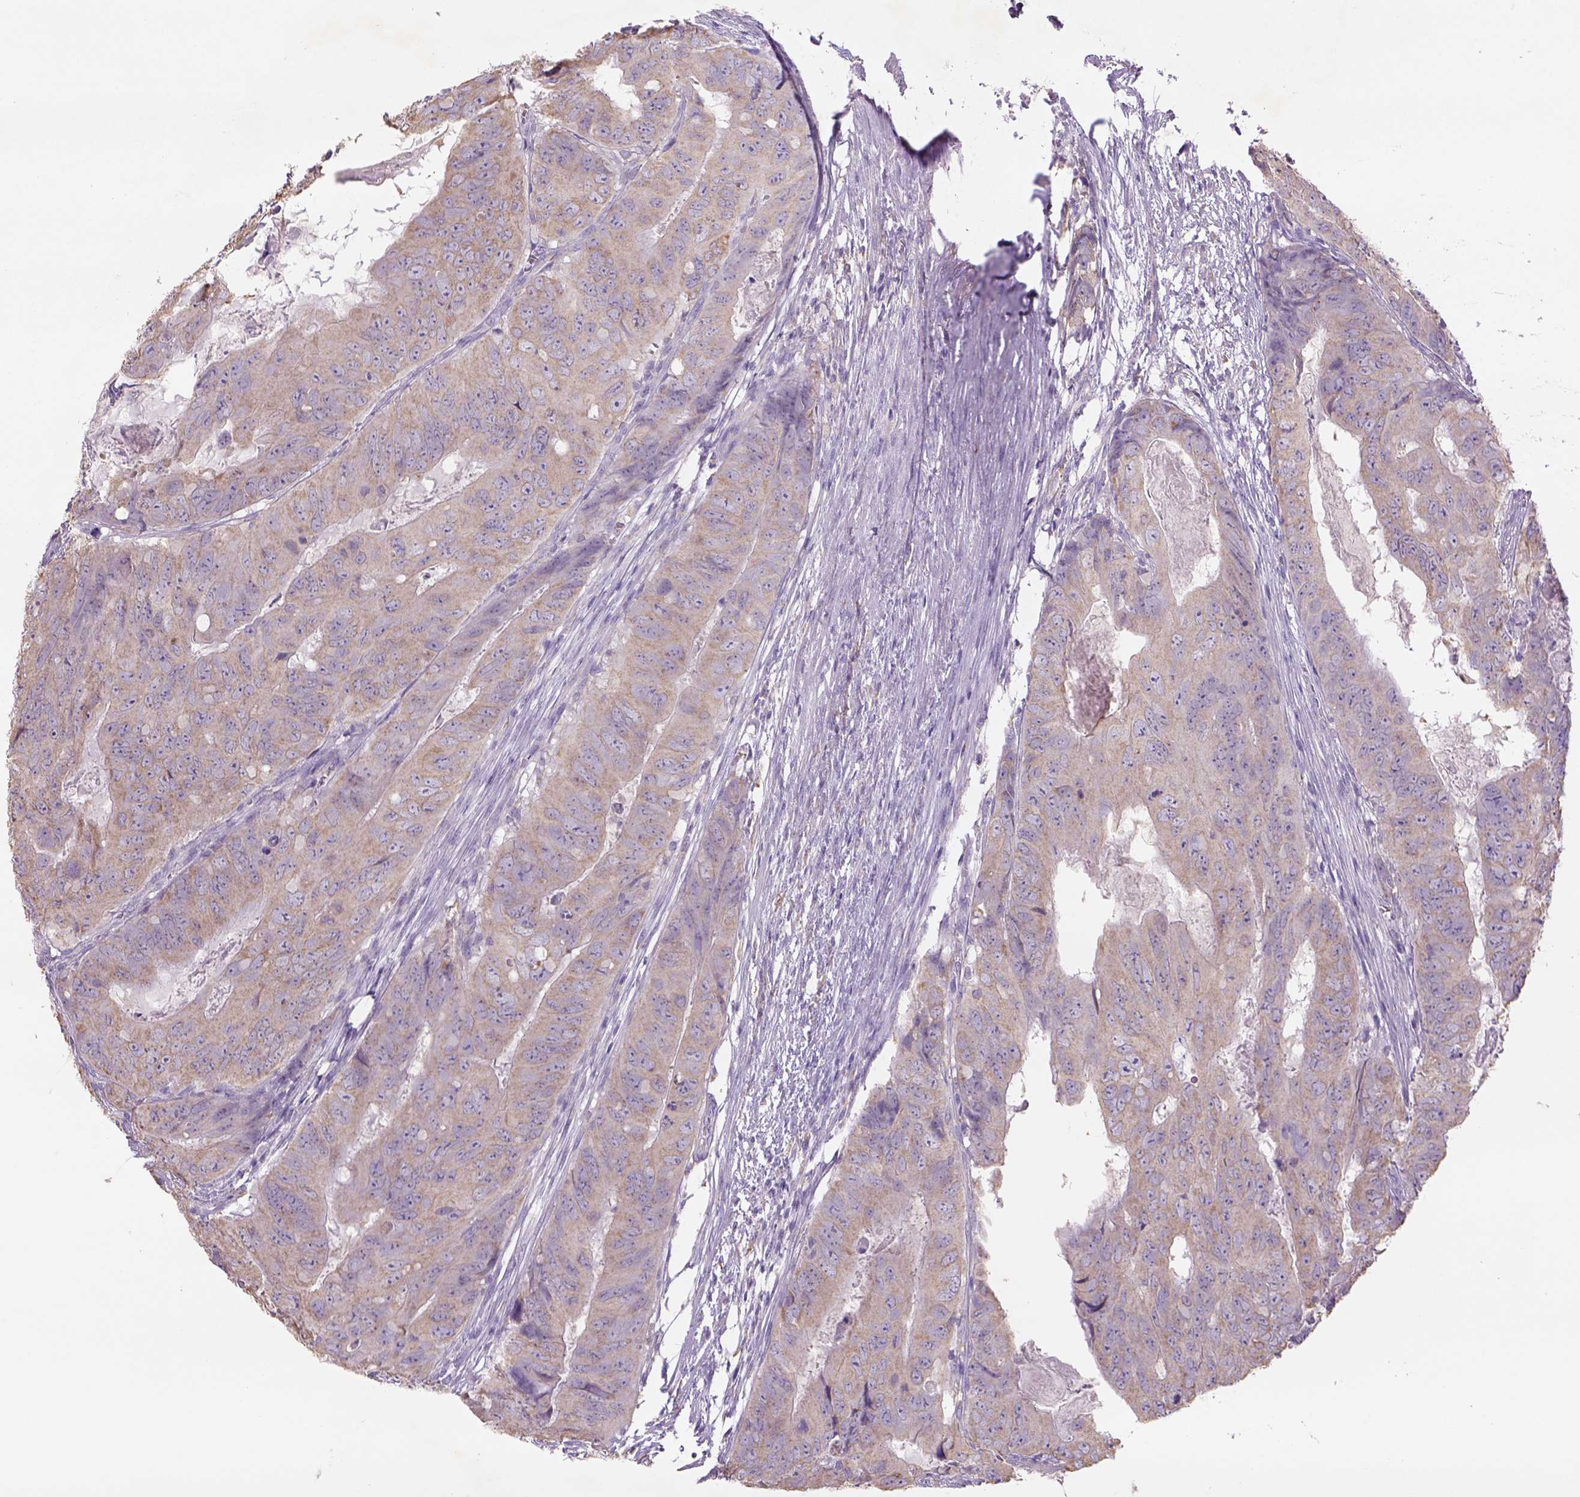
{"staining": {"intensity": "weak", "quantity": ">75%", "location": "cytoplasmic/membranous"}, "tissue": "colorectal cancer", "cell_type": "Tumor cells", "image_type": "cancer", "snomed": [{"axis": "morphology", "description": "Adenocarcinoma, NOS"}, {"axis": "topography", "description": "Colon"}], "caption": "About >75% of tumor cells in adenocarcinoma (colorectal) display weak cytoplasmic/membranous protein positivity as visualized by brown immunohistochemical staining.", "gene": "NAALAD2", "patient": {"sex": "male", "age": 79}}